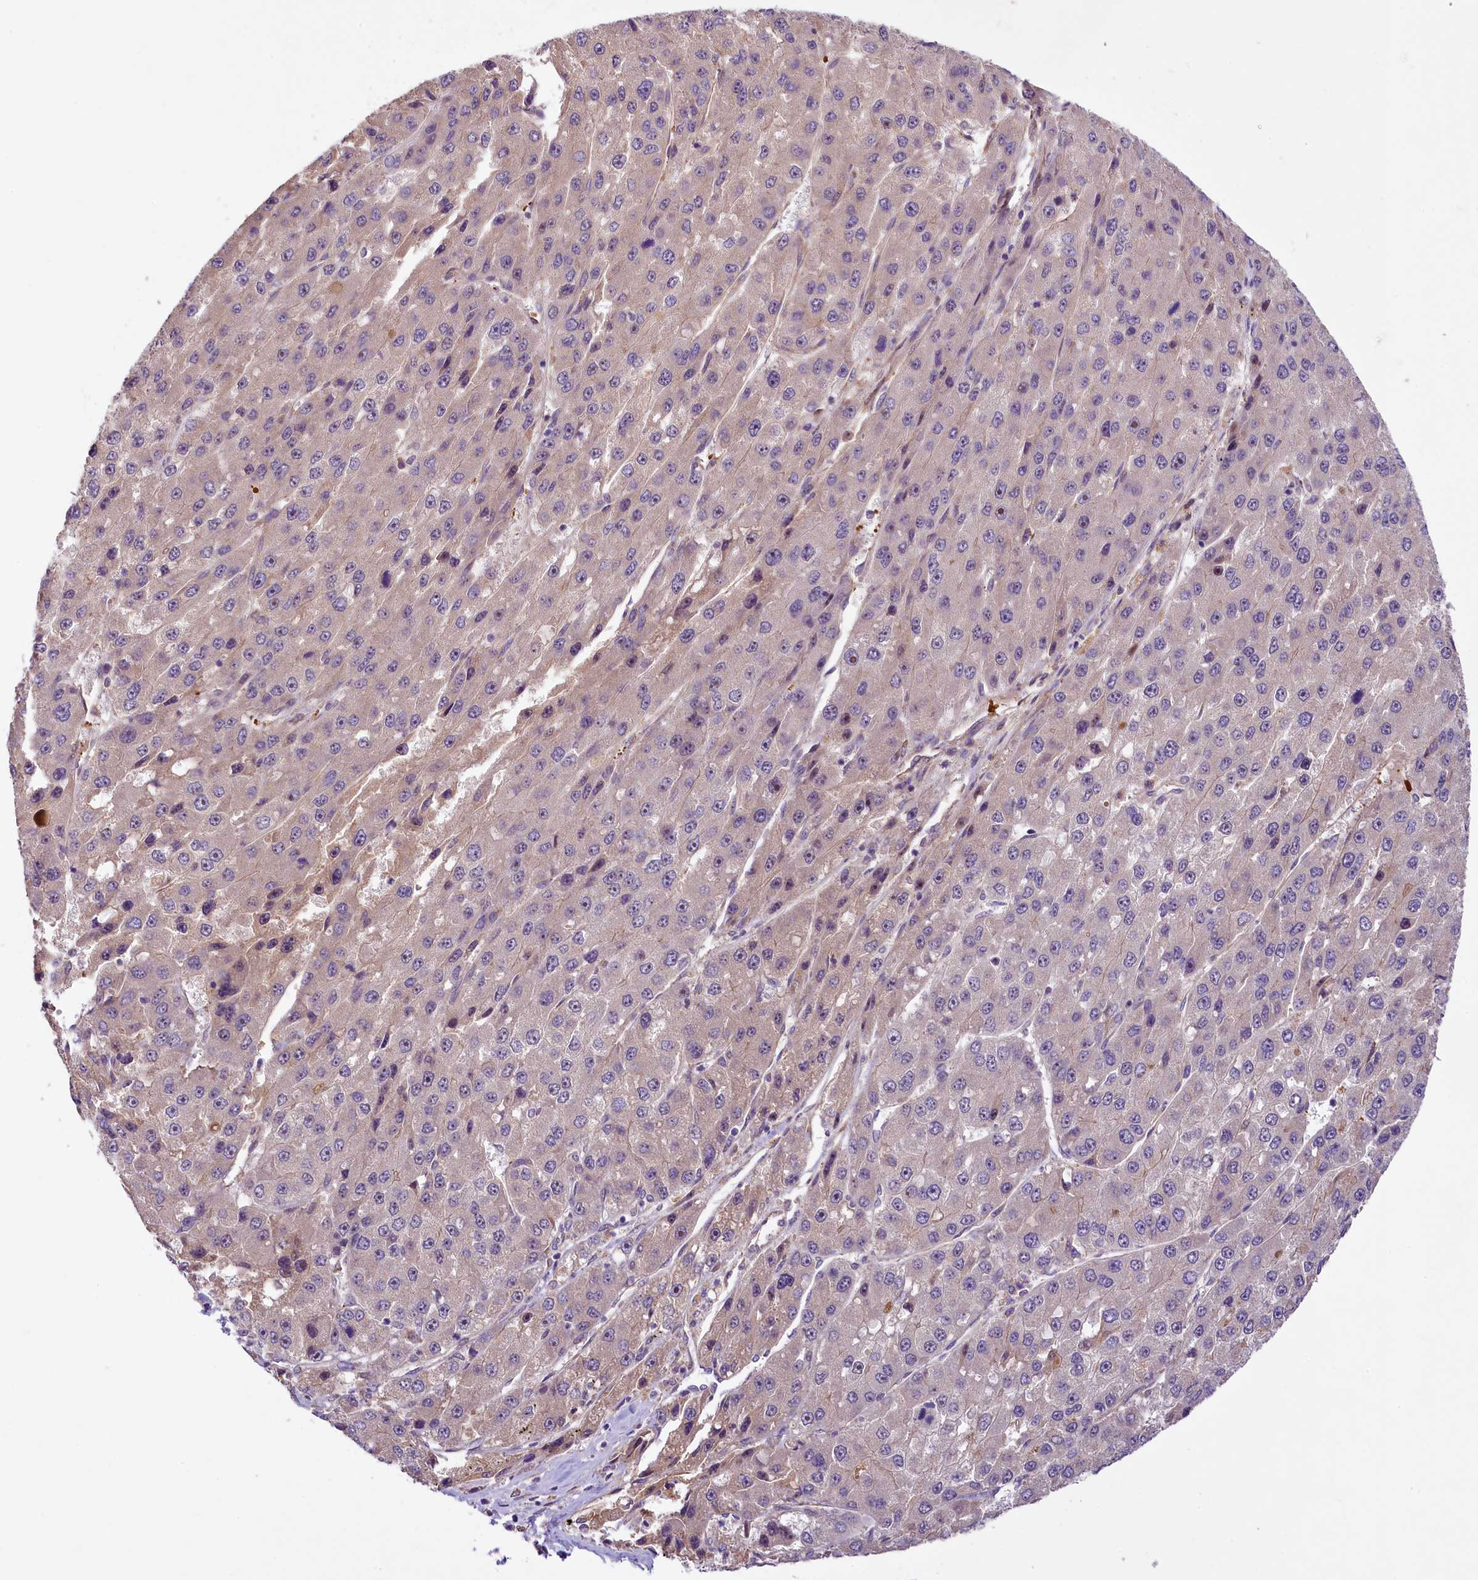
{"staining": {"intensity": "negative", "quantity": "none", "location": "none"}, "tissue": "liver cancer", "cell_type": "Tumor cells", "image_type": "cancer", "snomed": [{"axis": "morphology", "description": "Carcinoma, Hepatocellular, NOS"}, {"axis": "topography", "description": "Liver"}], "caption": "Immunohistochemistry photomicrograph of human liver cancer stained for a protein (brown), which reveals no staining in tumor cells.", "gene": "UBXN6", "patient": {"sex": "female", "age": 73}}